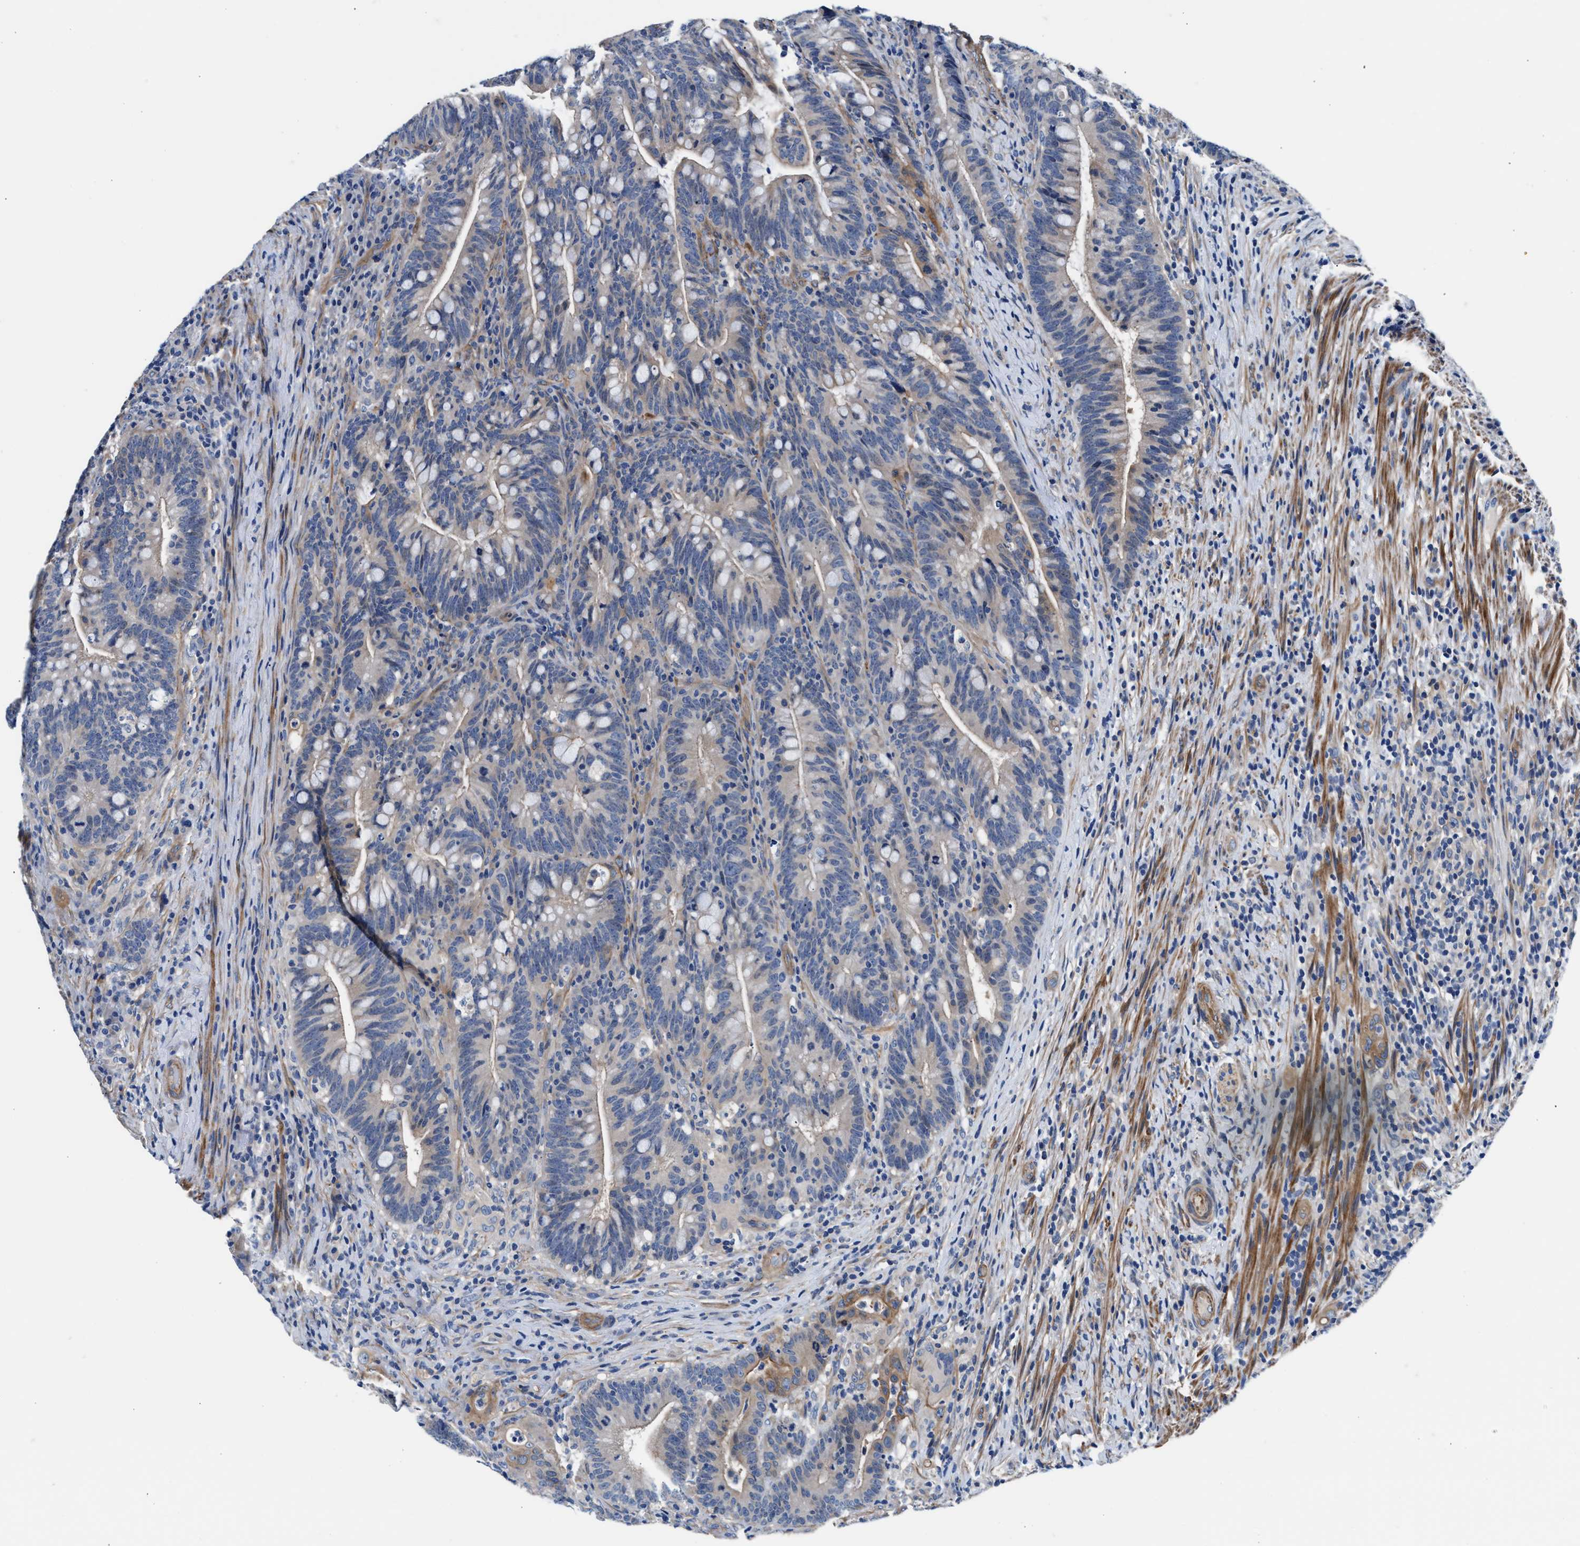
{"staining": {"intensity": "moderate", "quantity": "<25%", "location": "cytoplasmic/membranous"}, "tissue": "colorectal cancer", "cell_type": "Tumor cells", "image_type": "cancer", "snomed": [{"axis": "morphology", "description": "Adenocarcinoma, NOS"}, {"axis": "topography", "description": "Colon"}], "caption": "Protein staining demonstrates moderate cytoplasmic/membranous expression in approximately <25% of tumor cells in colorectal cancer.", "gene": "PARG", "patient": {"sex": "female", "age": 66}}